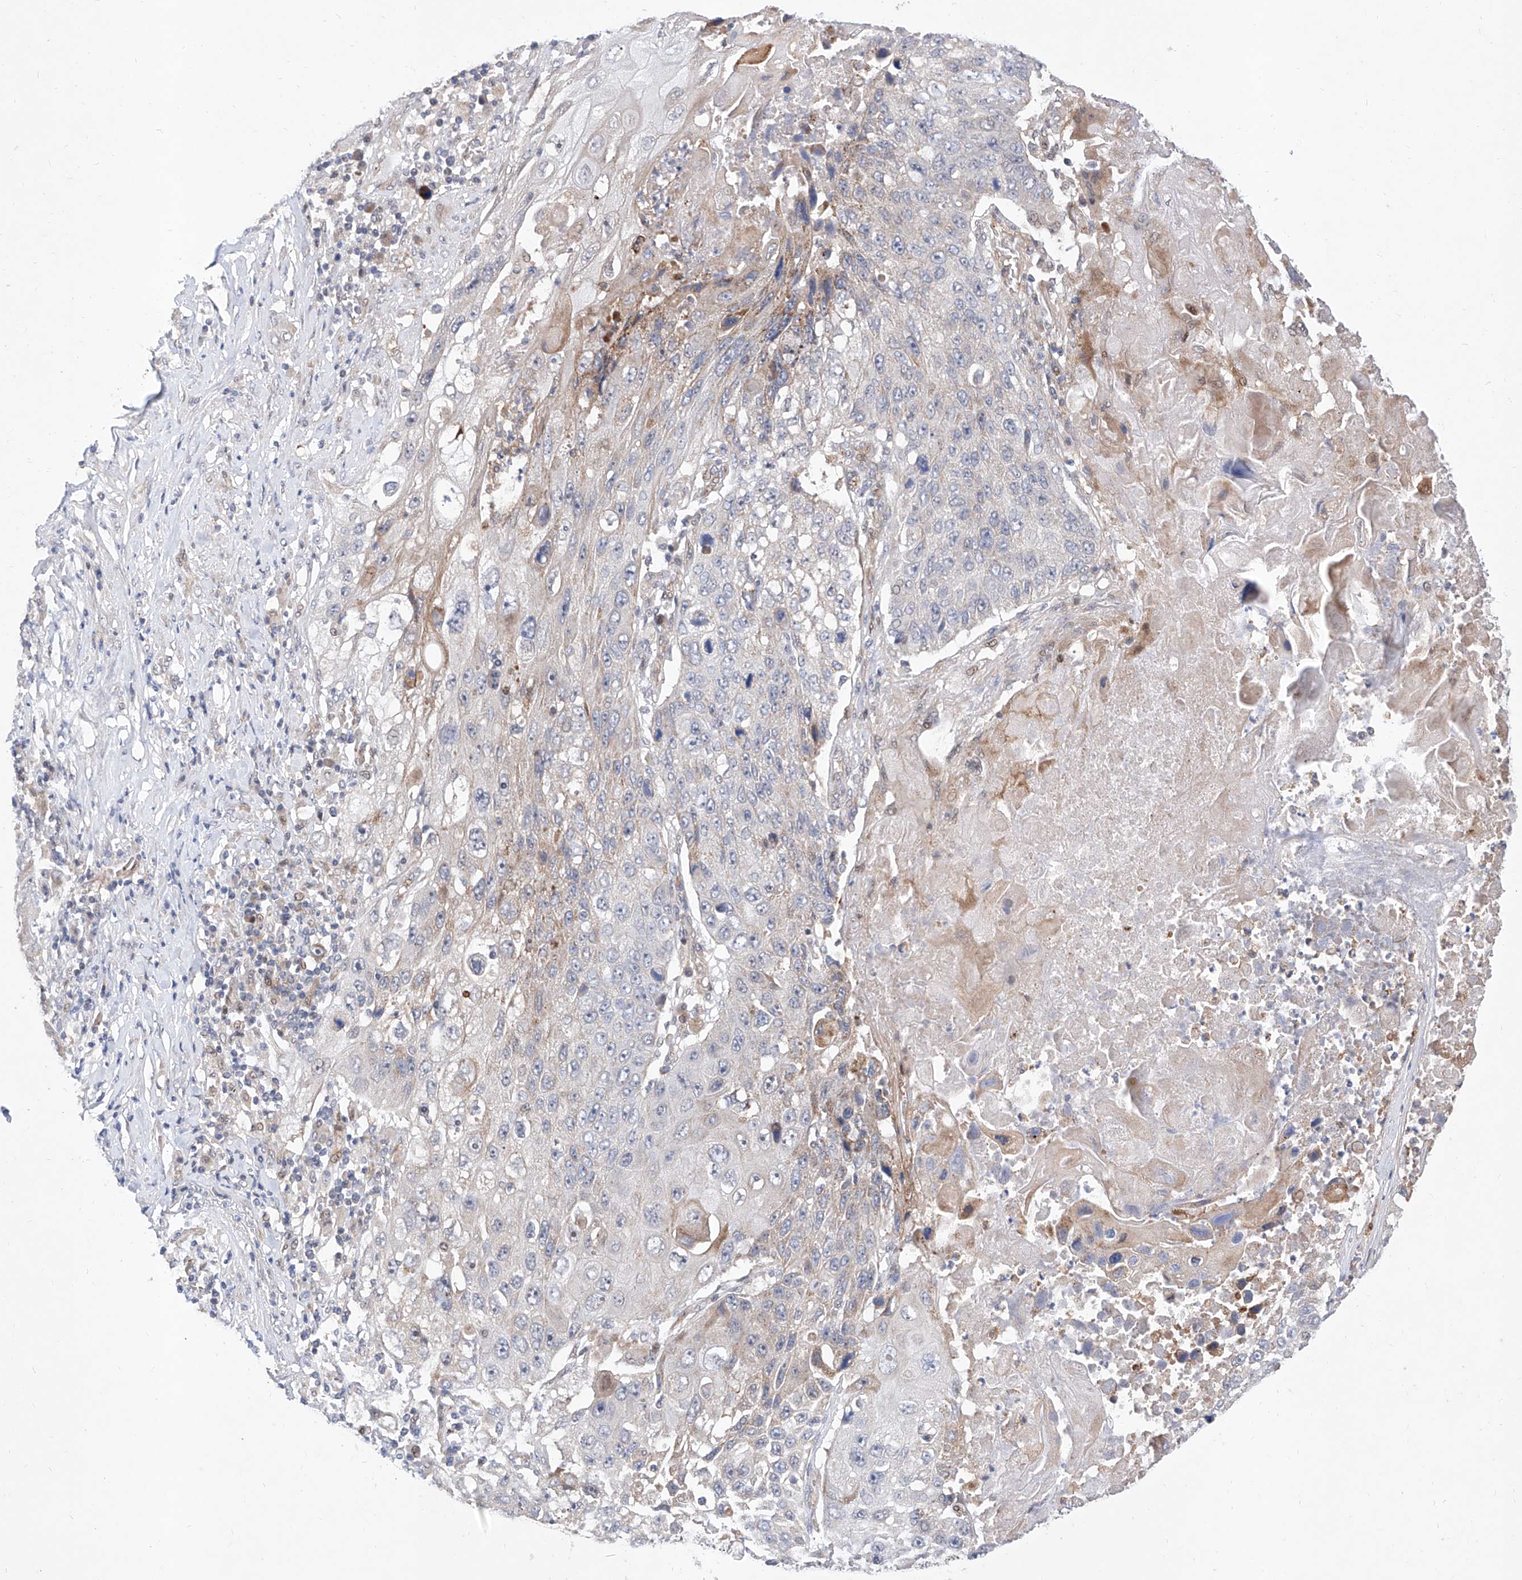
{"staining": {"intensity": "negative", "quantity": "none", "location": "none"}, "tissue": "lung cancer", "cell_type": "Tumor cells", "image_type": "cancer", "snomed": [{"axis": "morphology", "description": "Squamous cell carcinoma, NOS"}, {"axis": "topography", "description": "Lung"}], "caption": "Squamous cell carcinoma (lung) was stained to show a protein in brown. There is no significant staining in tumor cells.", "gene": "FUCA2", "patient": {"sex": "male", "age": 61}}